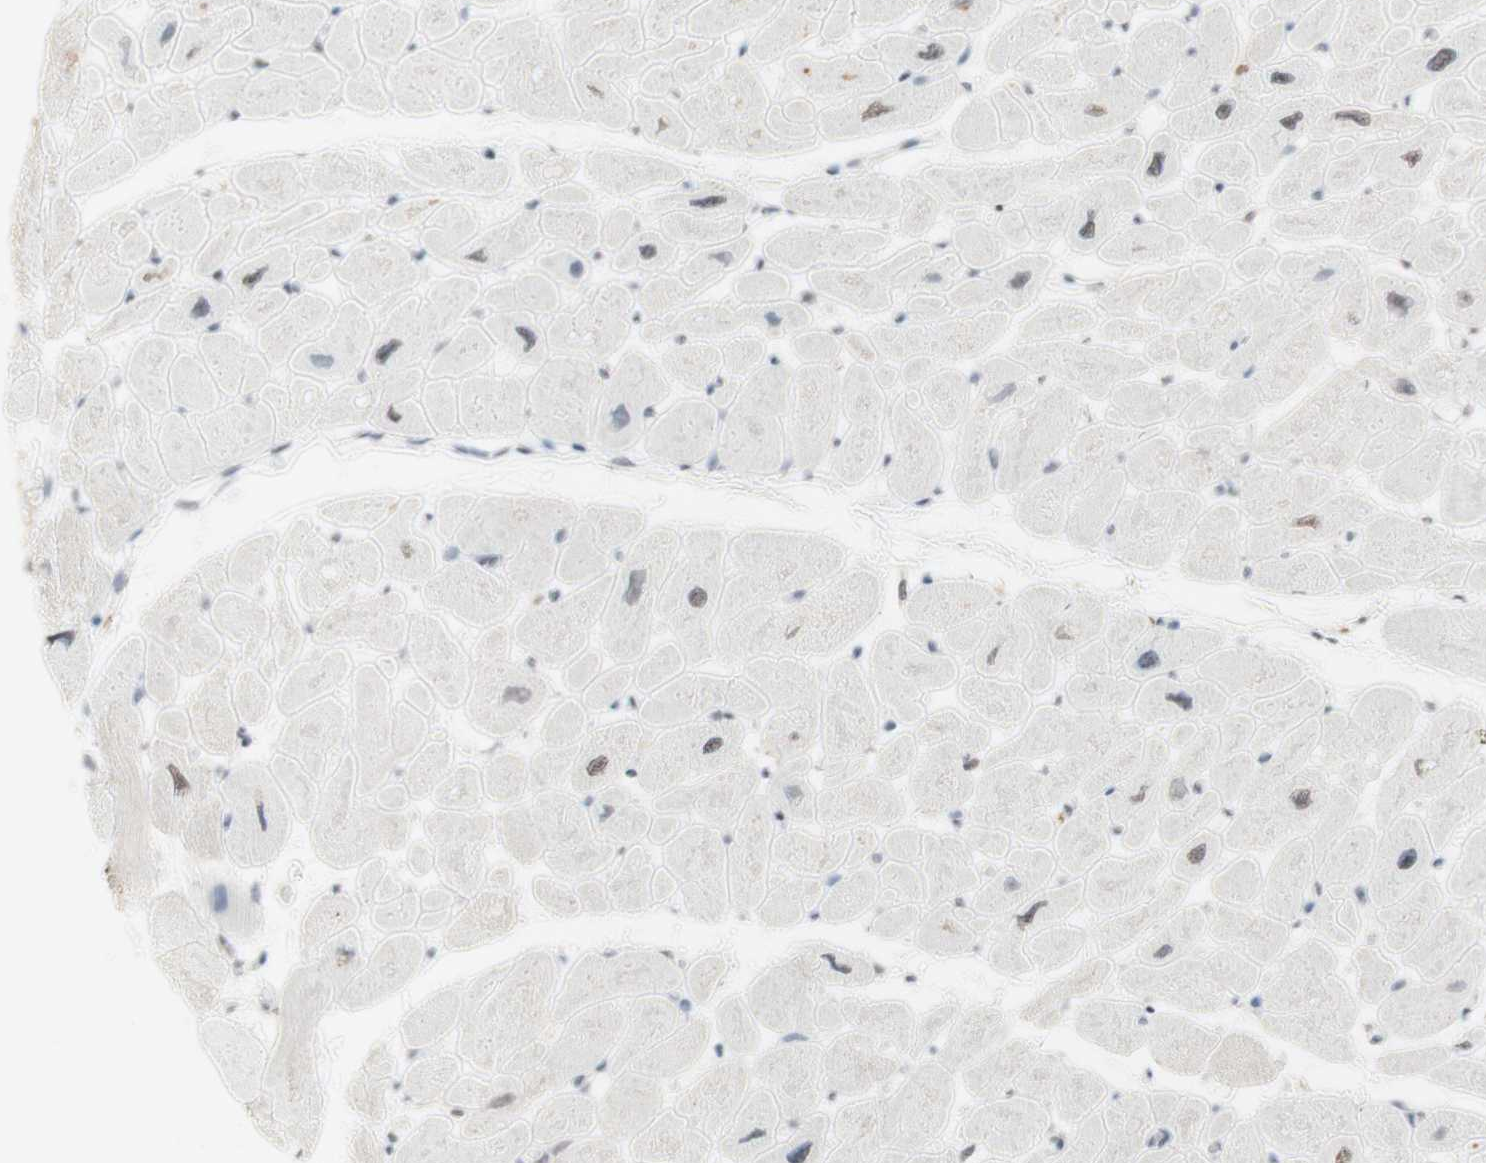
{"staining": {"intensity": "strong", "quantity": "25%-75%", "location": "cytoplasmic/membranous,nuclear"}, "tissue": "heart muscle", "cell_type": "Cardiomyocytes", "image_type": "normal", "snomed": [{"axis": "morphology", "description": "Normal tissue, NOS"}, {"axis": "topography", "description": "Heart"}], "caption": "Normal heart muscle exhibits strong cytoplasmic/membranous,nuclear positivity in approximately 25%-75% of cardiomyocytes Nuclei are stained in blue..", "gene": "HNRNPA2B1", "patient": {"sex": "female", "age": 54}}